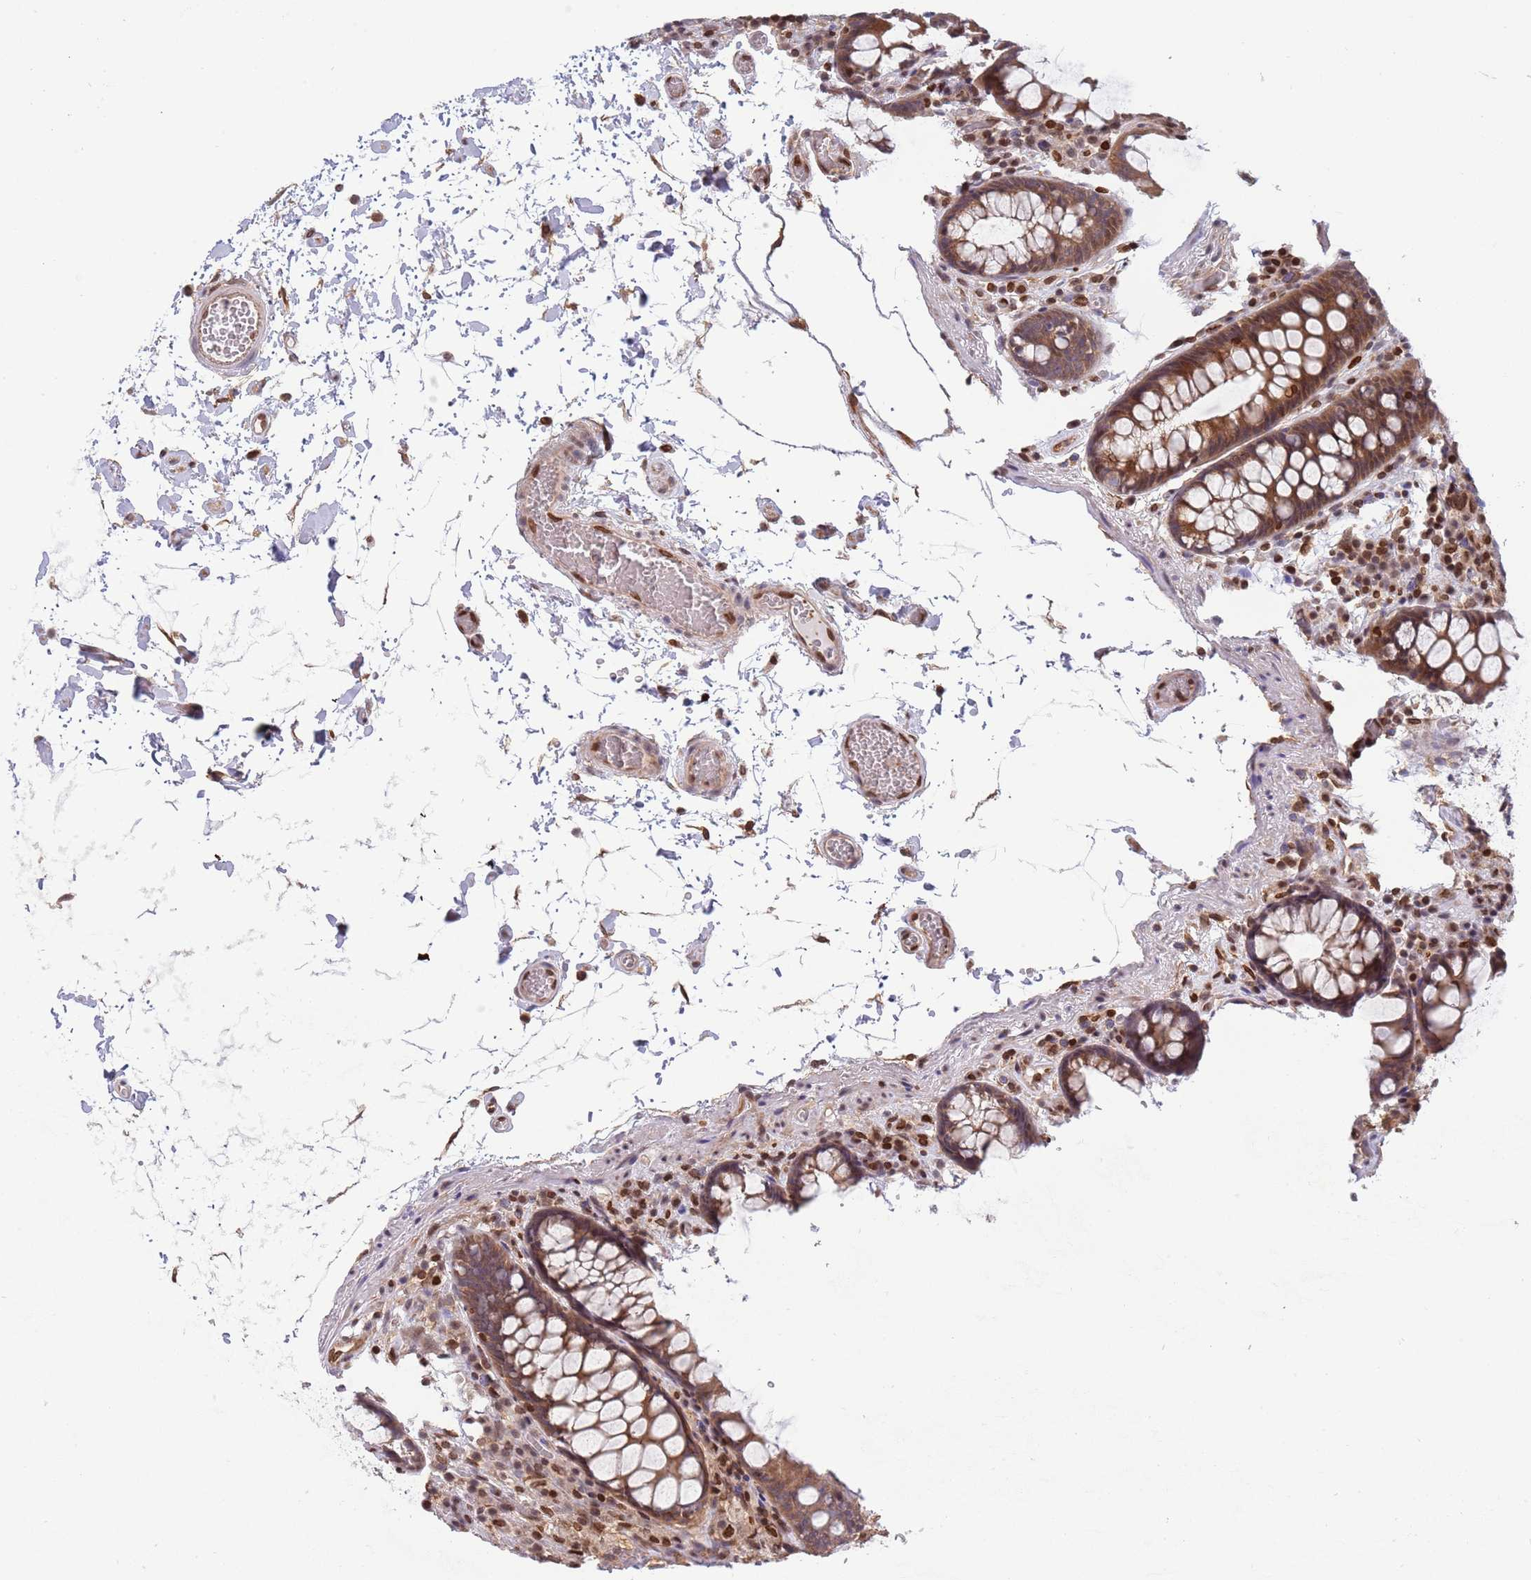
{"staining": {"intensity": "moderate", "quantity": "25%-75%", "location": "cytoplasmic/membranous,nuclear"}, "tissue": "colon", "cell_type": "Endothelial cells", "image_type": "normal", "snomed": [{"axis": "morphology", "description": "Normal tissue, NOS"}, {"axis": "topography", "description": "Colon"}], "caption": "Immunohistochemical staining of benign human colon reveals medium levels of moderate cytoplasmic/membranous,nuclear staining in approximately 25%-75% of endothelial cells. The staining was performed using DAB (3,3'-diaminobenzidine), with brown indicating positive protein expression. Nuclei are stained blue with hematoxylin.", "gene": "TBX10", "patient": {"sex": "male", "age": 84}}